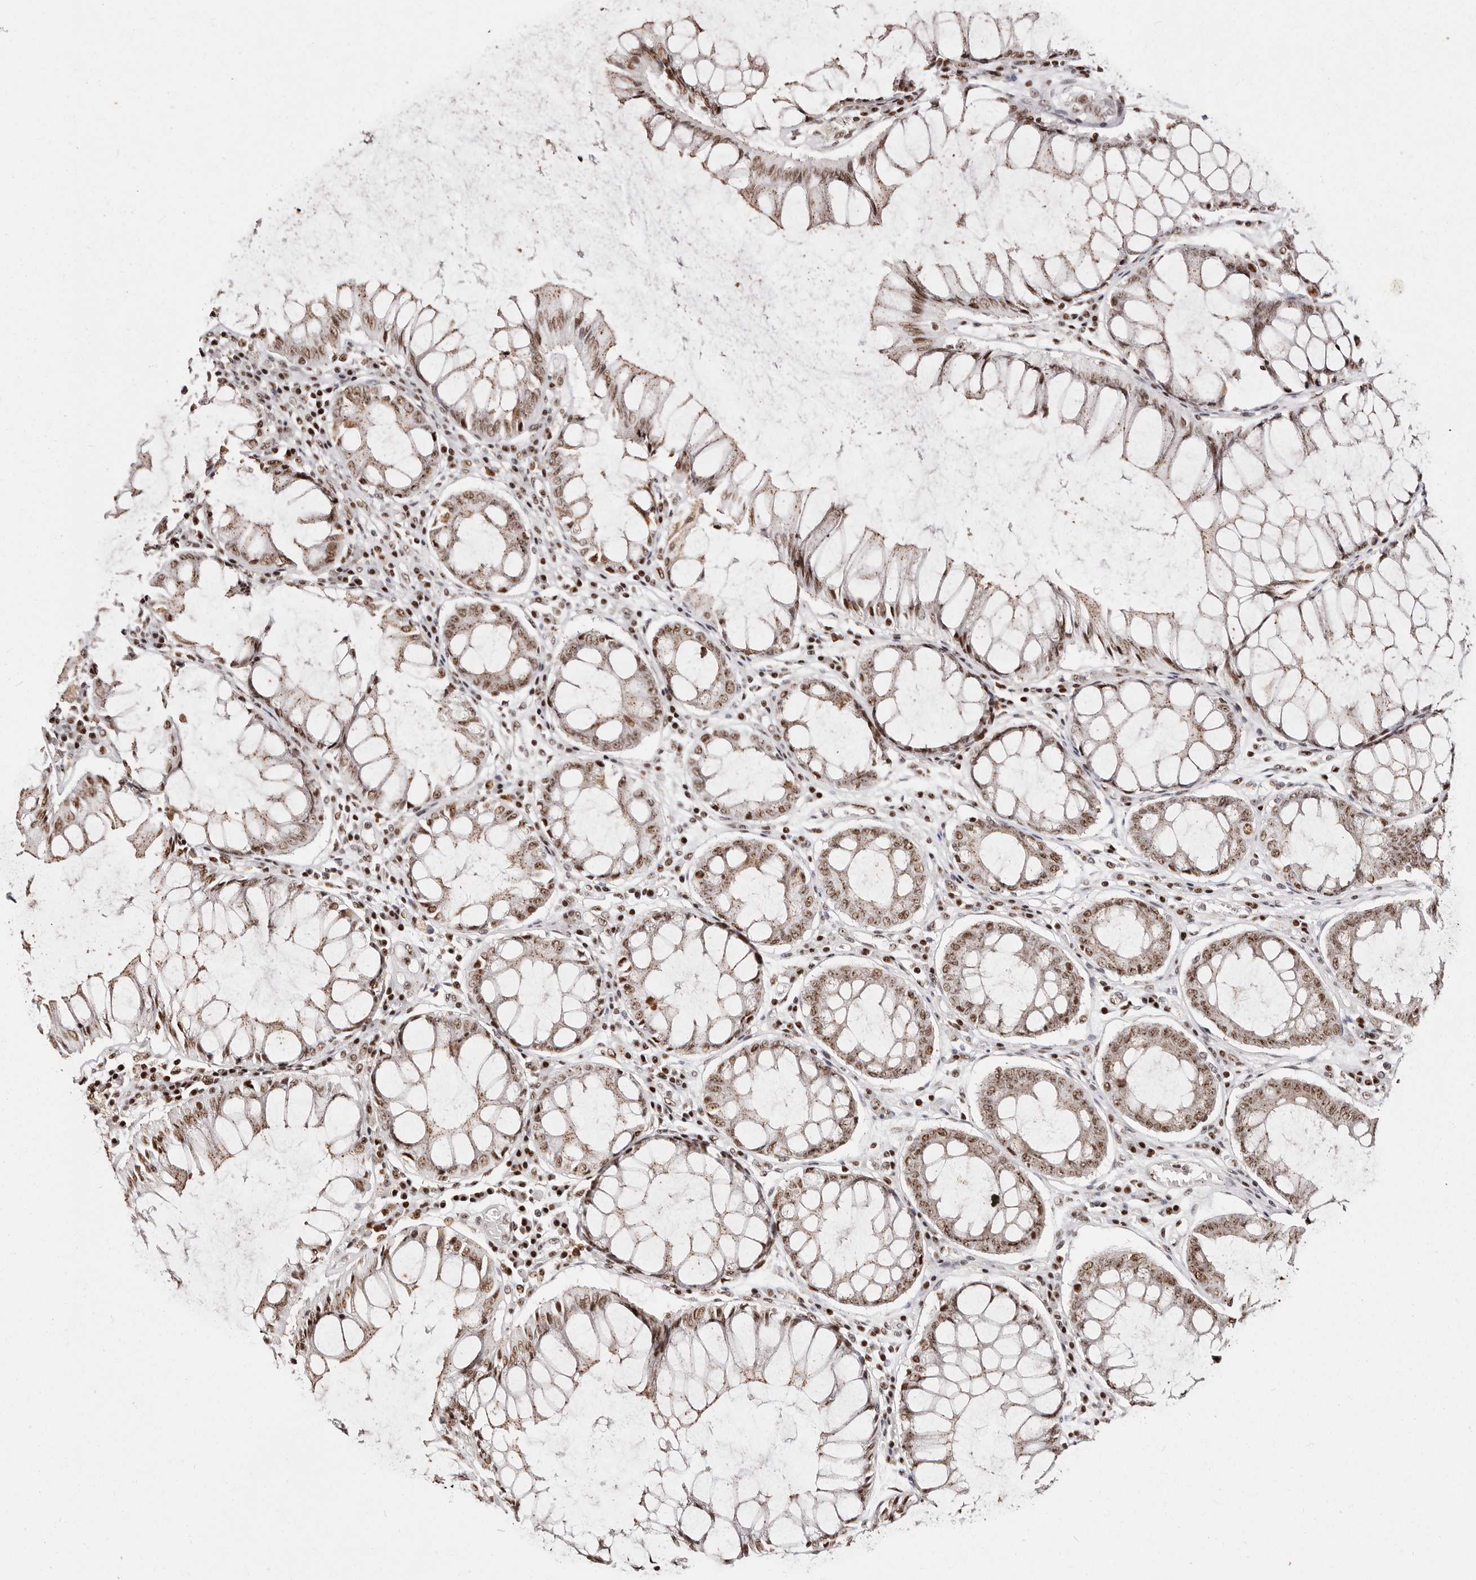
{"staining": {"intensity": "moderate", "quantity": ">75%", "location": "nuclear"}, "tissue": "colorectal cancer", "cell_type": "Tumor cells", "image_type": "cancer", "snomed": [{"axis": "morphology", "description": "Adenocarcinoma, NOS"}, {"axis": "topography", "description": "Rectum"}], "caption": "Moderate nuclear positivity for a protein is seen in approximately >75% of tumor cells of colorectal cancer (adenocarcinoma) using immunohistochemistry (IHC).", "gene": "IQGAP3", "patient": {"sex": "male", "age": 84}}